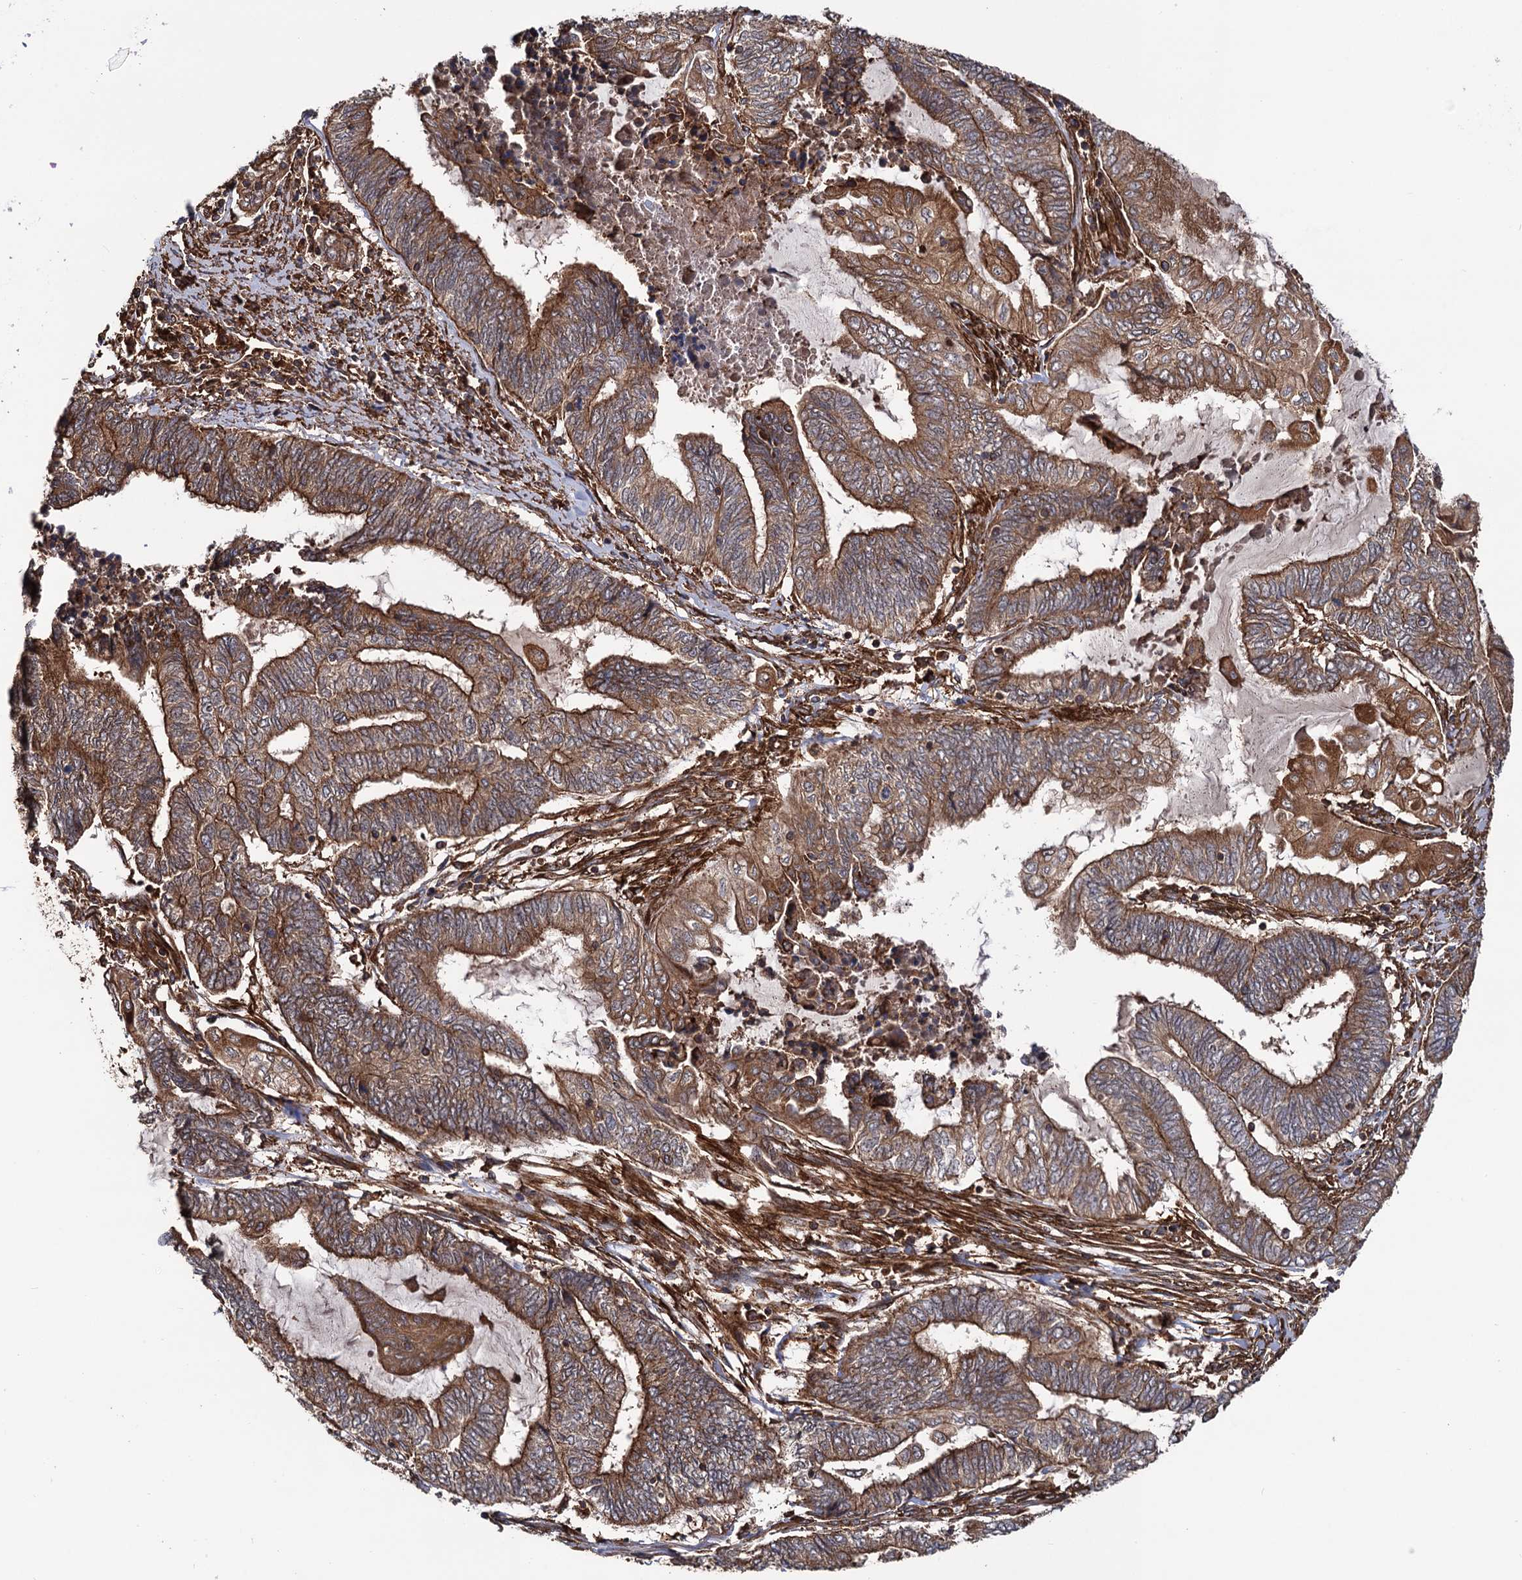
{"staining": {"intensity": "moderate", "quantity": ">75%", "location": "cytoplasmic/membranous"}, "tissue": "endometrial cancer", "cell_type": "Tumor cells", "image_type": "cancer", "snomed": [{"axis": "morphology", "description": "Adenocarcinoma, NOS"}, {"axis": "topography", "description": "Uterus"}, {"axis": "topography", "description": "Endometrium"}], "caption": "Tumor cells exhibit medium levels of moderate cytoplasmic/membranous positivity in approximately >75% of cells in endometrial cancer. The protein of interest is shown in brown color, while the nuclei are stained blue.", "gene": "ATP8B4", "patient": {"sex": "female", "age": 70}}